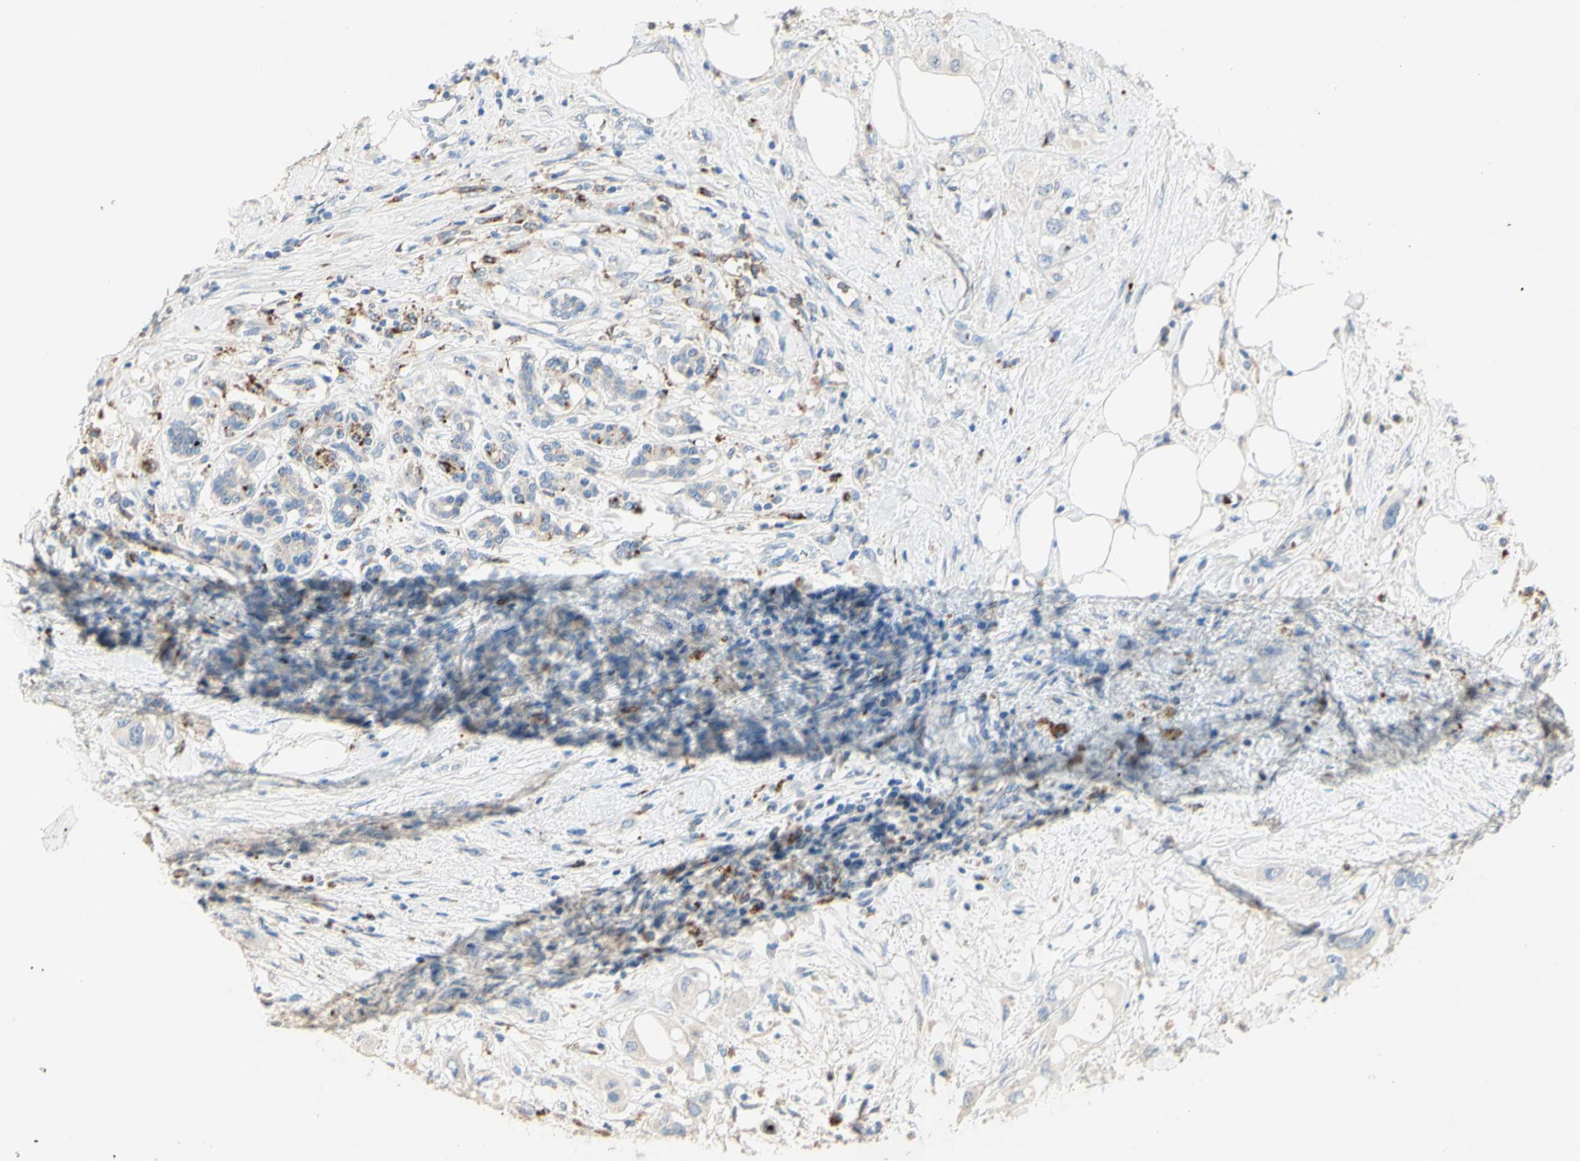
{"staining": {"intensity": "moderate", "quantity": "<25%", "location": "cytoplasmic/membranous"}, "tissue": "pancreatic cancer", "cell_type": "Tumor cells", "image_type": "cancer", "snomed": [{"axis": "morphology", "description": "Adenocarcinoma, NOS"}, {"axis": "topography", "description": "Pancreas"}], "caption": "DAB (3,3'-diaminobenzidine) immunohistochemical staining of adenocarcinoma (pancreatic) displays moderate cytoplasmic/membranous protein staining in approximately <25% of tumor cells.", "gene": "CDON", "patient": {"sex": "female", "age": 56}}